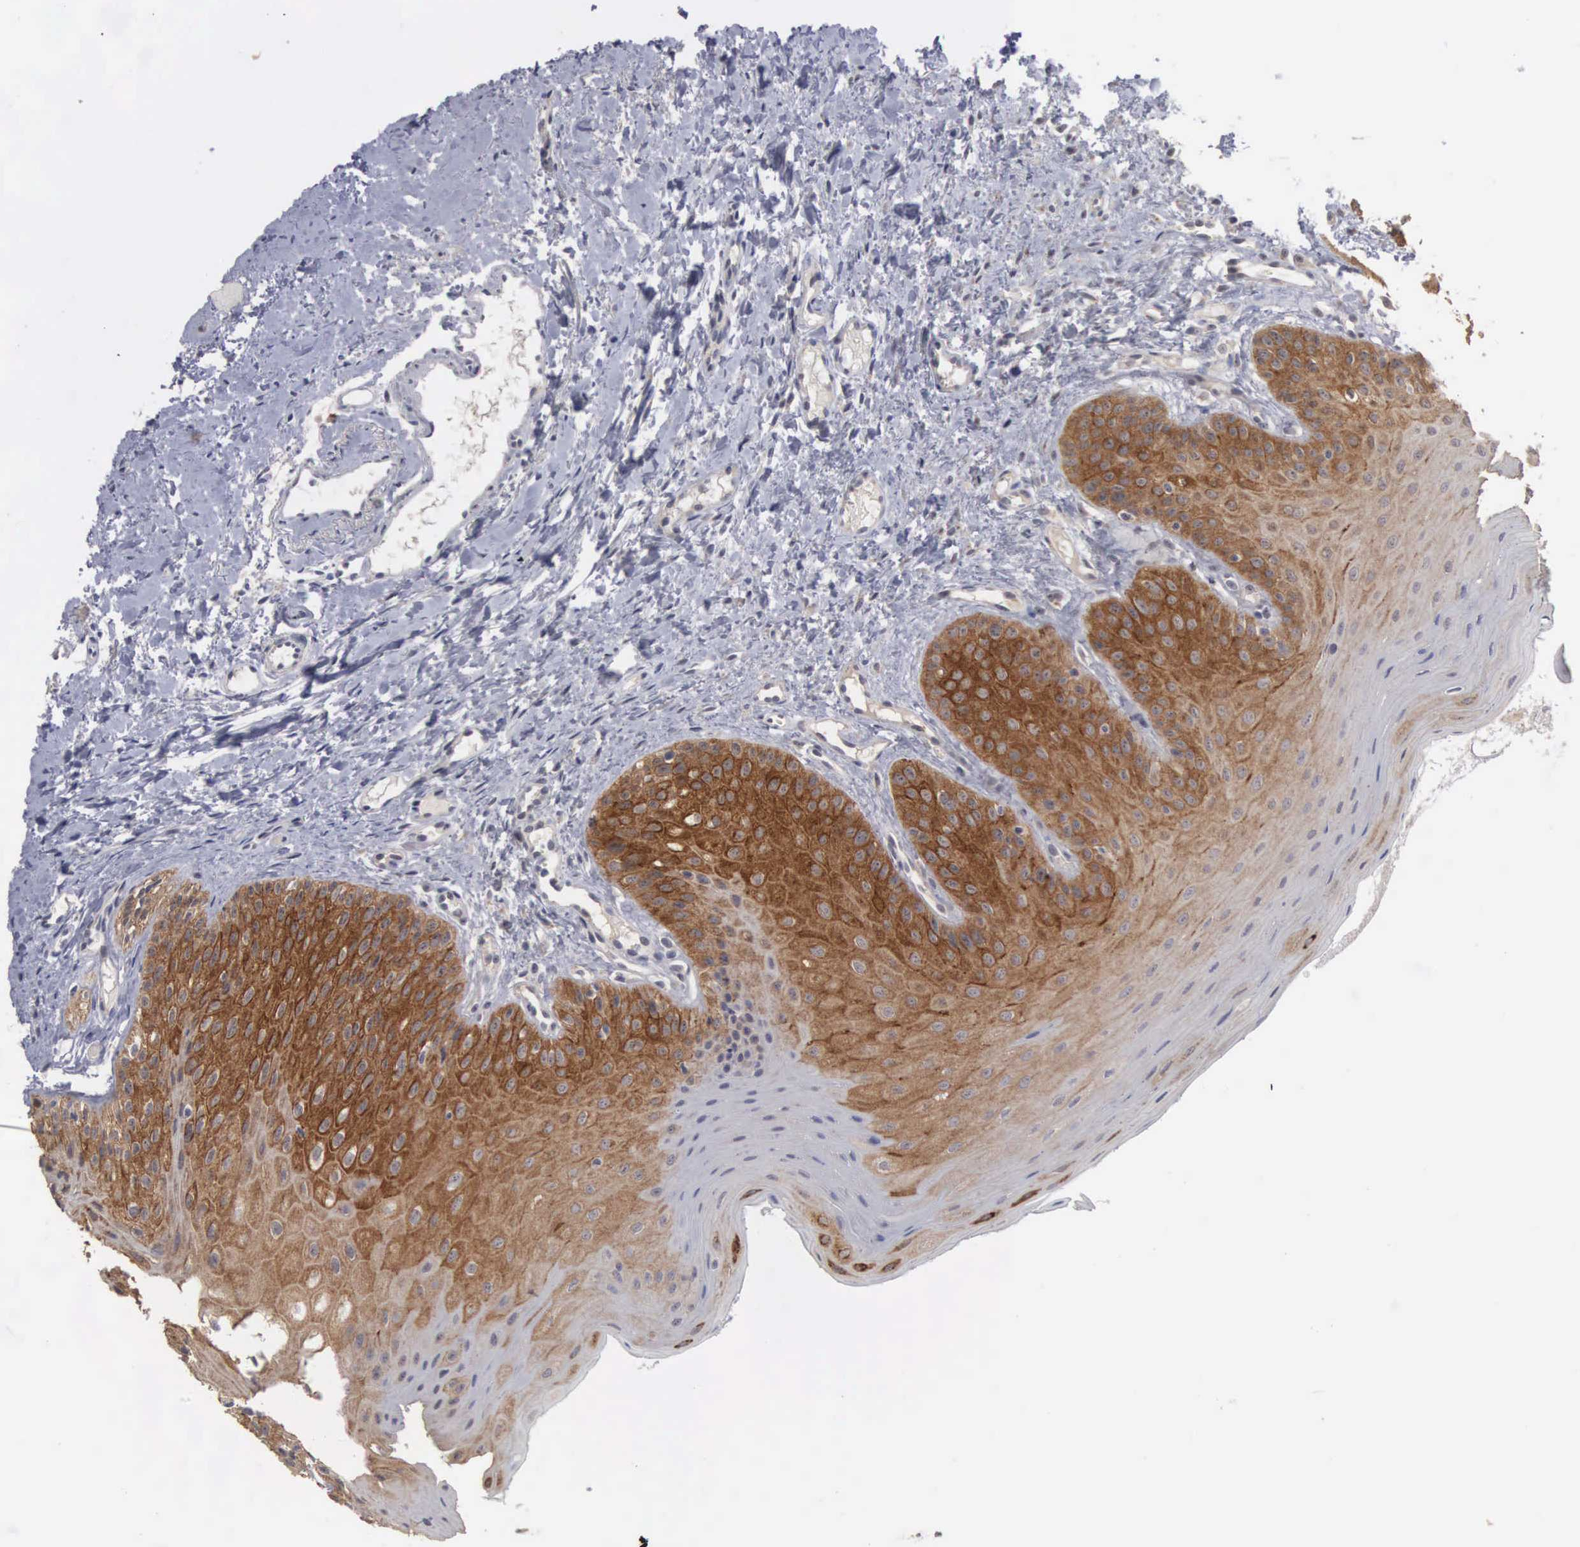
{"staining": {"intensity": "moderate", "quantity": ">75%", "location": "cytoplasmic/membranous"}, "tissue": "oral mucosa", "cell_type": "Squamous epithelial cells", "image_type": "normal", "snomed": [{"axis": "morphology", "description": "Normal tissue, NOS"}, {"axis": "topography", "description": "Oral tissue"}], "caption": "Protein expression analysis of unremarkable oral mucosa demonstrates moderate cytoplasmic/membranous expression in about >75% of squamous epithelial cells.", "gene": "AMN", "patient": {"sex": "female", "age": 23}}